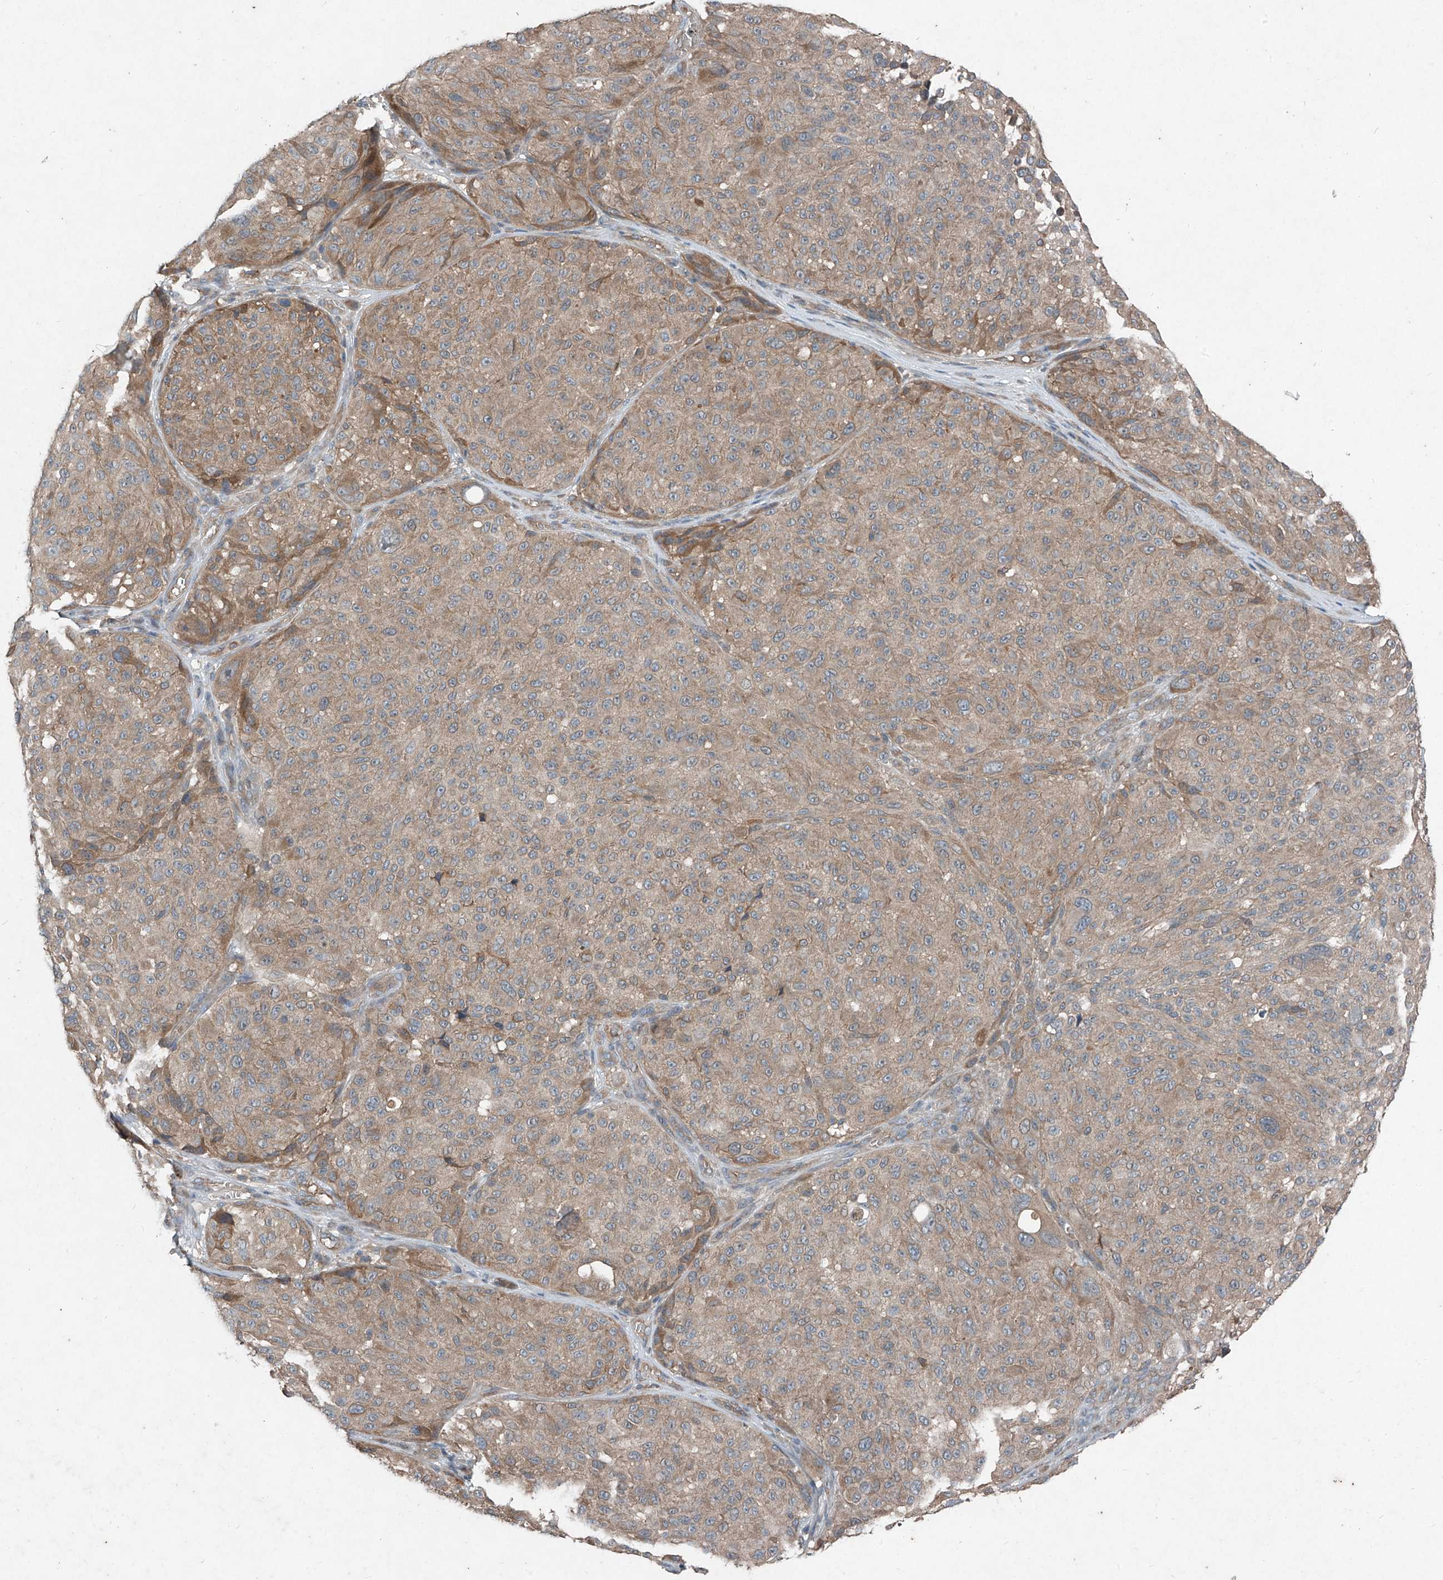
{"staining": {"intensity": "moderate", "quantity": "25%-75%", "location": "cytoplasmic/membranous"}, "tissue": "melanoma", "cell_type": "Tumor cells", "image_type": "cancer", "snomed": [{"axis": "morphology", "description": "Malignant melanoma, NOS"}, {"axis": "topography", "description": "Skin"}], "caption": "A high-resolution histopathology image shows immunohistochemistry staining of melanoma, which exhibits moderate cytoplasmic/membranous staining in approximately 25%-75% of tumor cells.", "gene": "FOXRED2", "patient": {"sex": "male", "age": 83}}